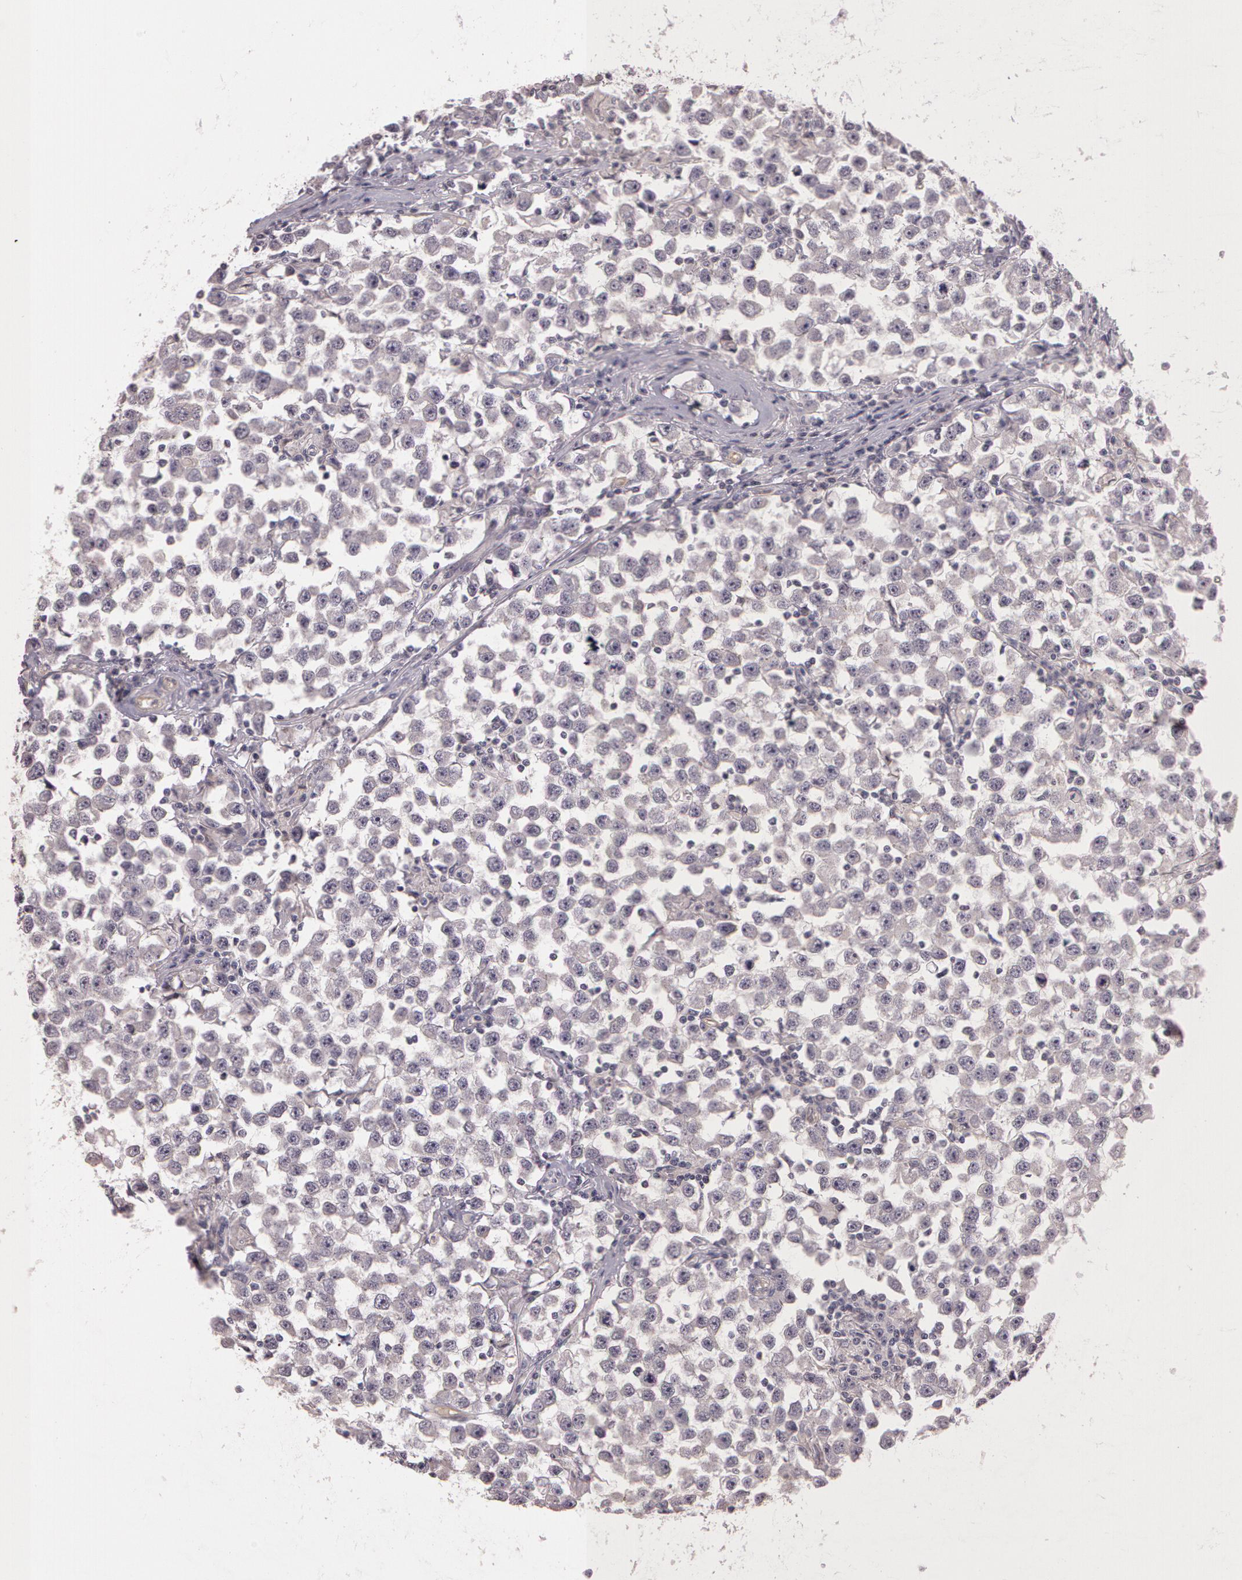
{"staining": {"intensity": "negative", "quantity": "none", "location": "none"}, "tissue": "testis cancer", "cell_type": "Tumor cells", "image_type": "cancer", "snomed": [{"axis": "morphology", "description": "Seminoma, NOS"}, {"axis": "topography", "description": "Testis"}], "caption": "Tumor cells show no significant expression in testis seminoma.", "gene": "G2E3", "patient": {"sex": "male", "age": 33}}